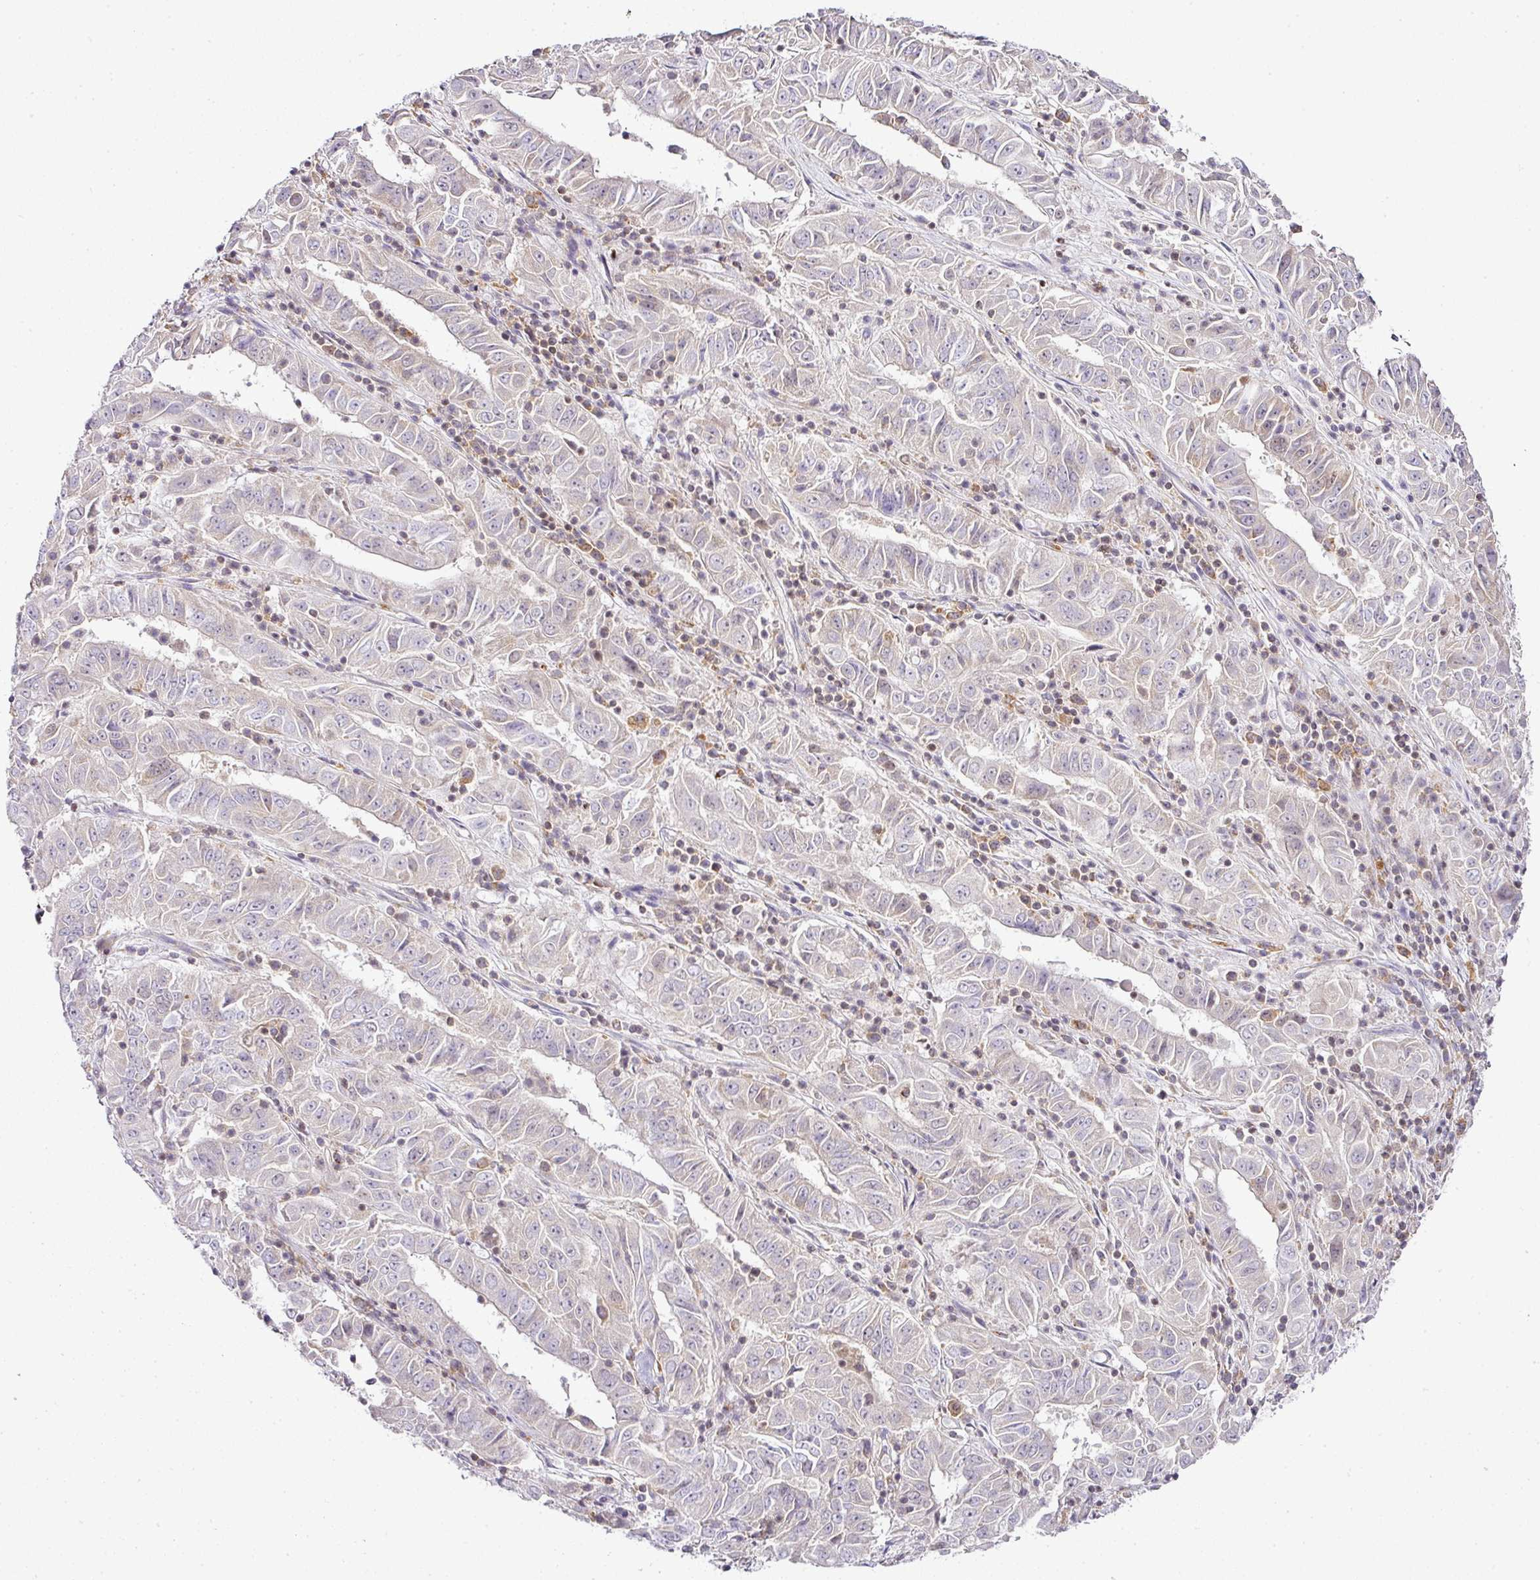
{"staining": {"intensity": "negative", "quantity": "none", "location": "none"}, "tissue": "pancreatic cancer", "cell_type": "Tumor cells", "image_type": "cancer", "snomed": [{"axis": "morphology", "description": "Adenocarcinoma, NOS"}, {"axis": "topography", "description": "Pancreas"}], "caption": "The image reveals no significant positivity in tumor cells of pancreatic cancer (adenocarcinoma).", "gene": "FAM32A", "patient": {"sex": "male", "age": 63}}